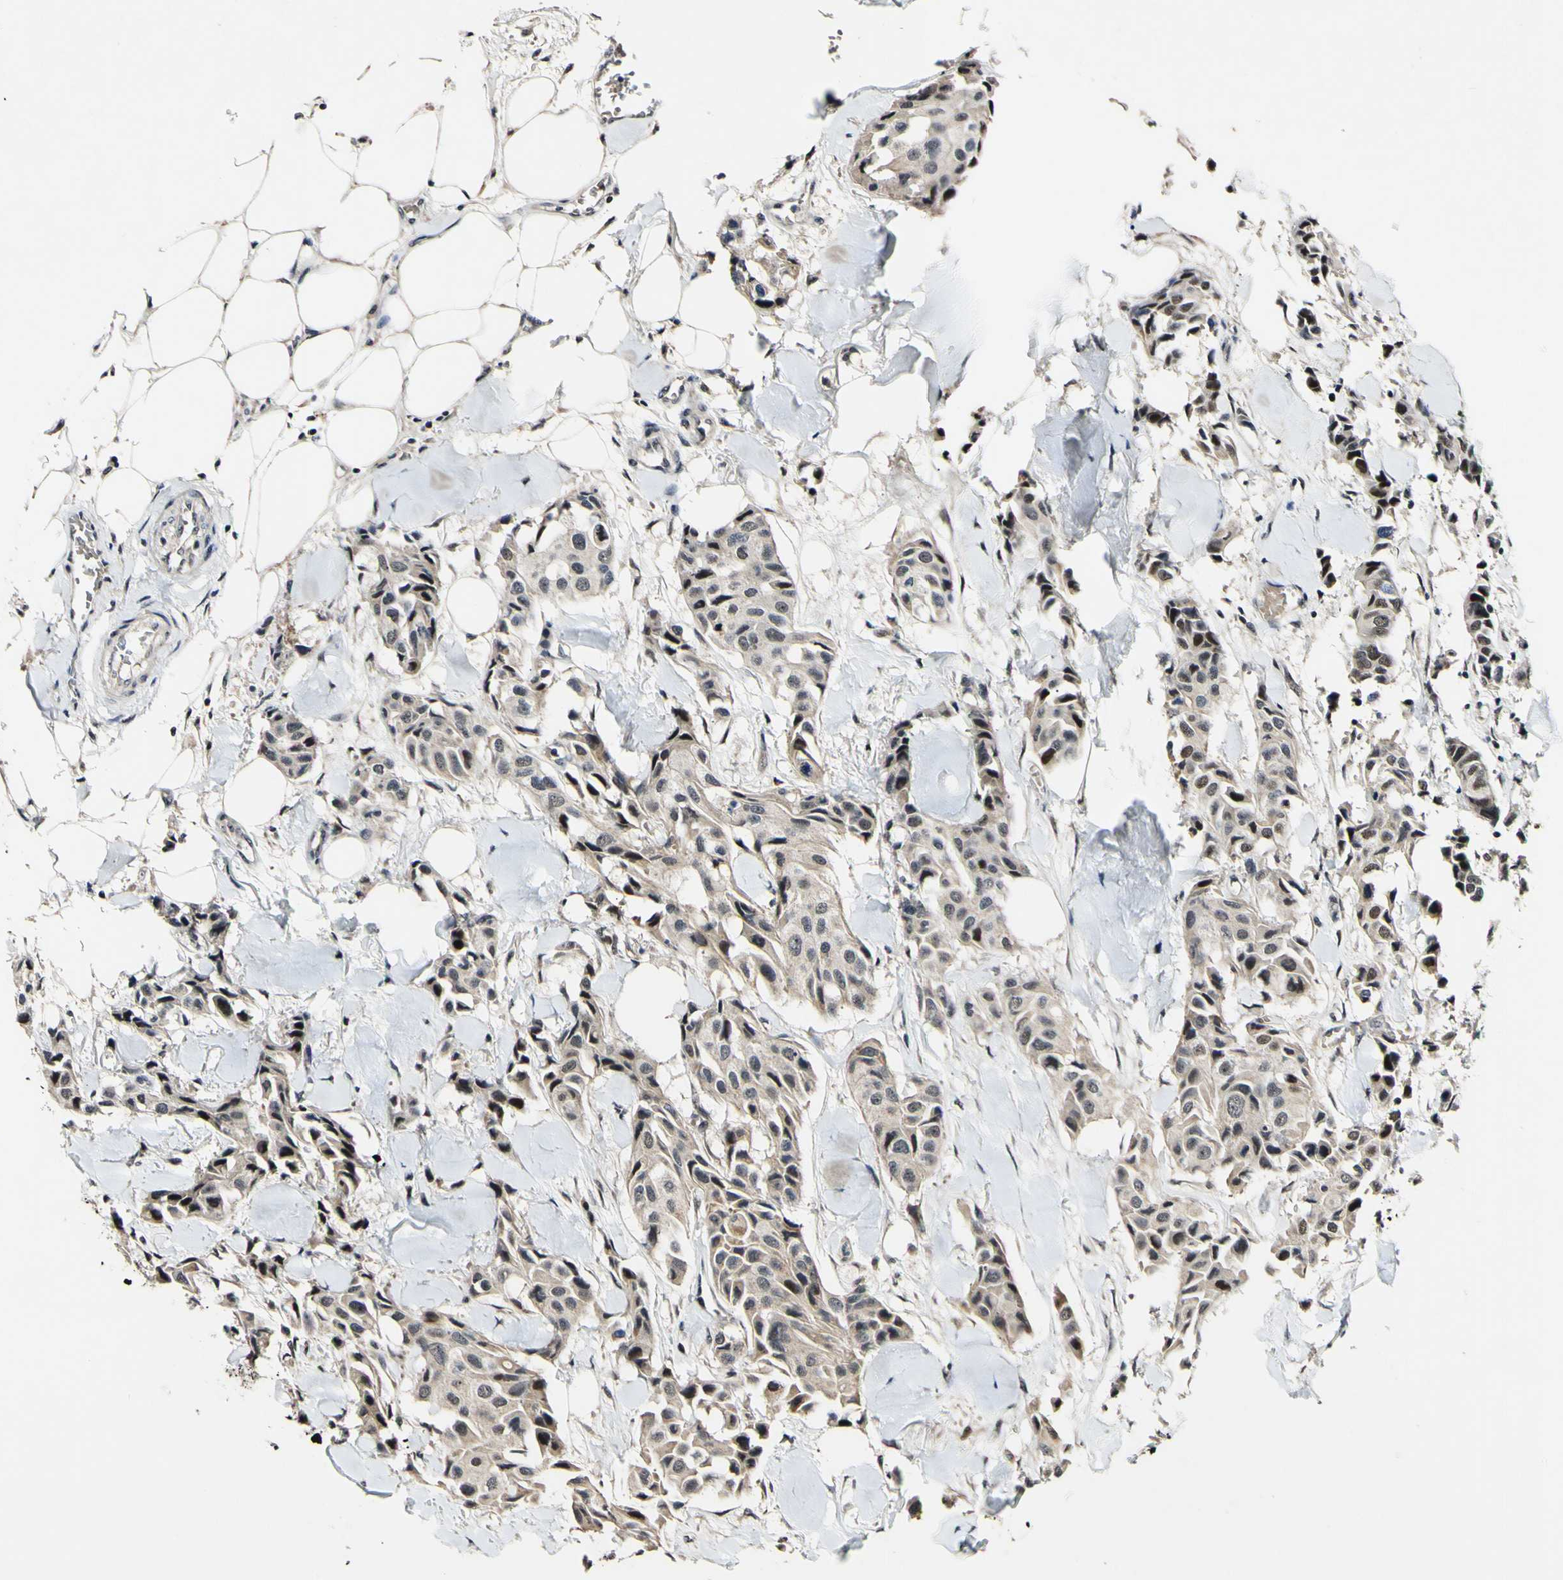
{"staining": {"intensity": "strong", "quantity": "<25%", "location": "nuclear"}, "tissue": "breast cancer", "cell_type": "Tumor cells", "image_type": "cancer", "snomed": [{"axis": "morphology", "description": "Duct carcinoma"}, {"axis": "topography", "description": "Breast"}], "caption": "Invasive ductal carcinoma (breast) tissue shows strong nuclear positivity in about <25% of tumor cells, visualized by immunohistochemistry.", "gene": "POLR2F", "patient": {"sex": "female", "age": 80}}